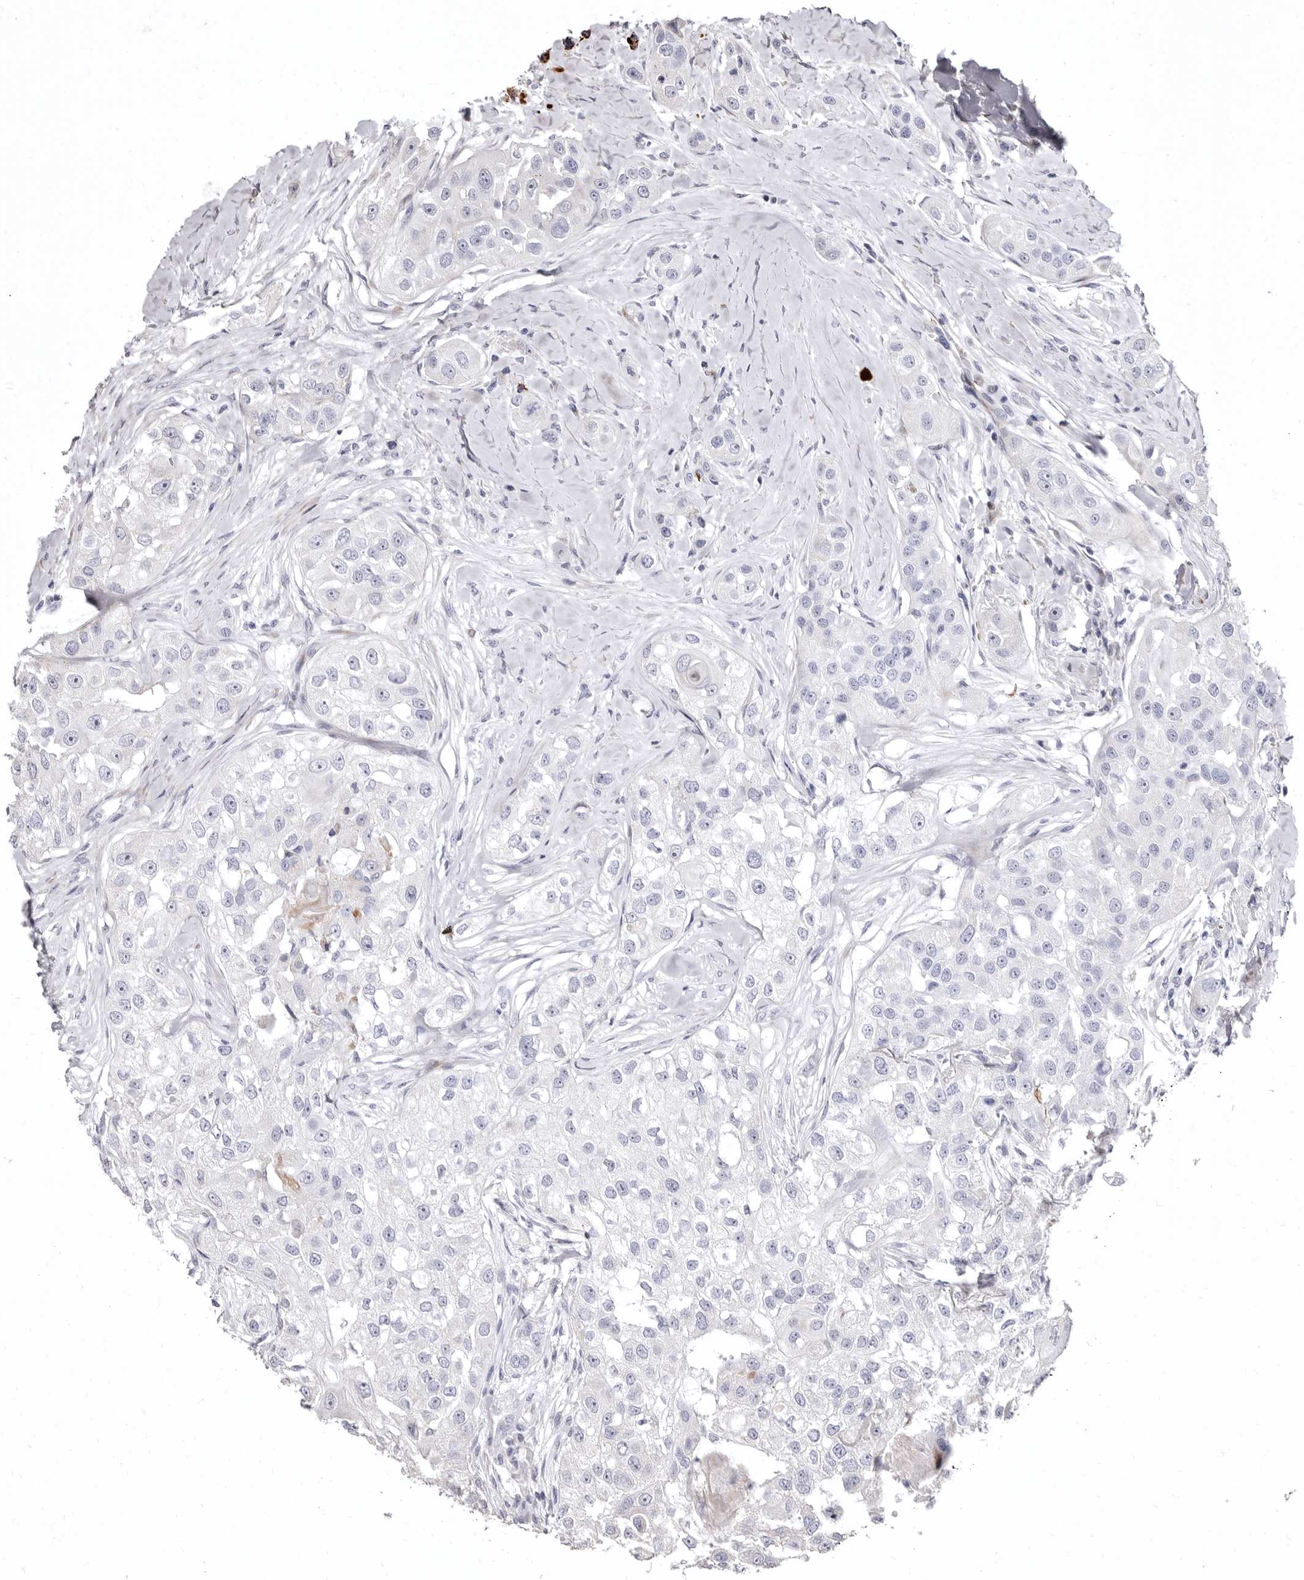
{"staining": {"intensity": "negative", "quantity": "none", "location": "none"}, "tissue": "head and neck cancer", "cell_type": "Tumor cells", "image_type": "cancer", "snomed": [{"axis": "morphology", "description": "Normal tissue, NOS"}, {"axis": "morphology", "description": "Squamous cell carcinoma, NOS"}, {"axis": "topography", "description": "Skeletal muscle"}, {"axis": "topography", "description": "Head-Neck"}], "caption": "IHC micrograph of neoplastic tissue: squamous cell carcinoma (head and neck) stained with DAB reveals no significant protein staining in tumor cells. The staining was performed using DAB (3,3'-diaminobenzidine) to visualize the protein expression in brown, while the nuclei were stained in blue with hematoxylin (Magnification: 20x).", "gene": "AIDA", "patient": {"sex": "male", "age": 51}}